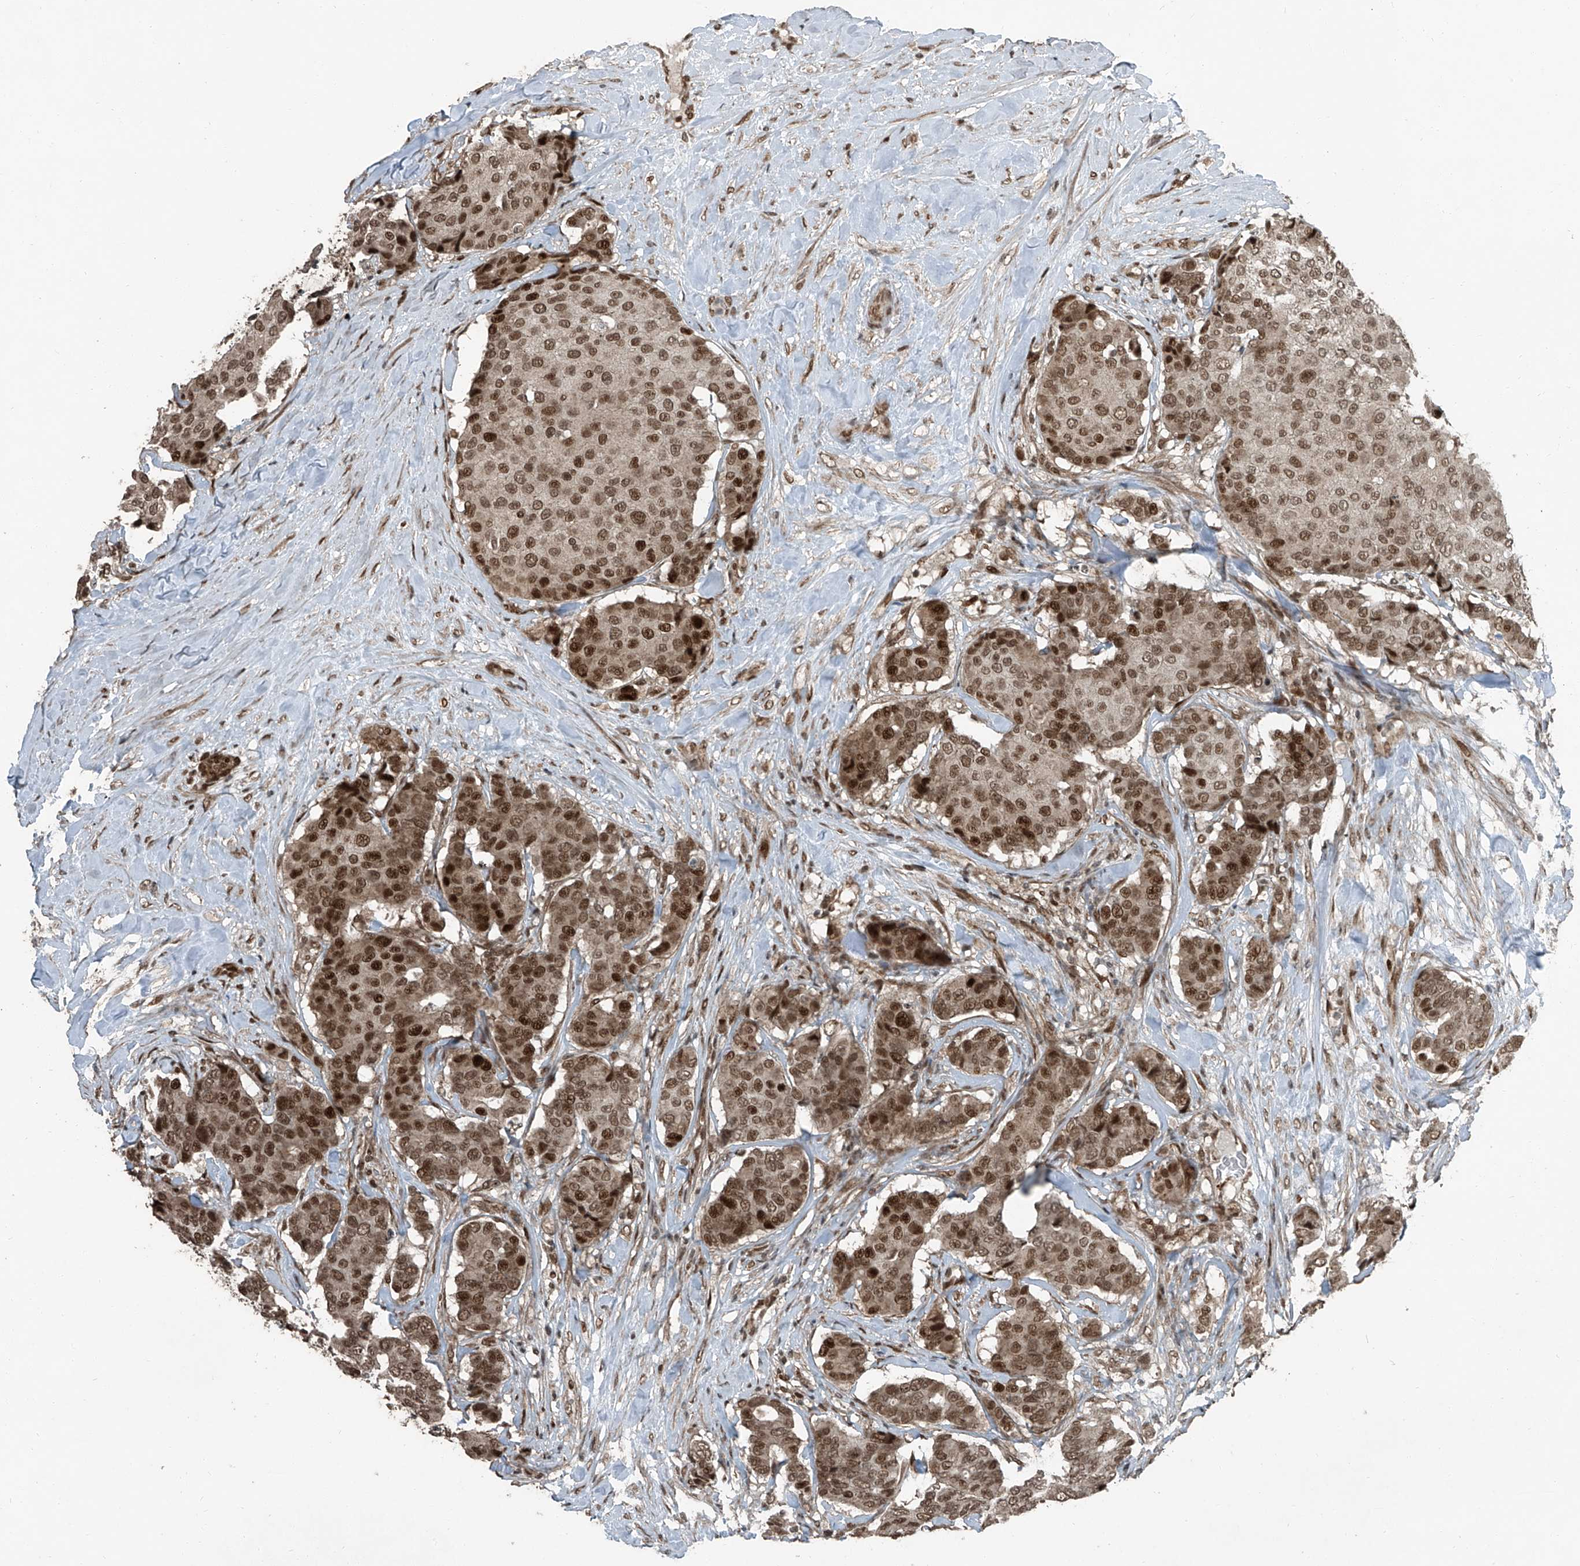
{"staining": {"intensity": "moderate", "quantity": ">75%", "location": "nuclear"}, "tissue": "breast cancer", "cell_type": "Tumor cells", "image_type": "cancer", "snomed": [{"axis": "morphology", "description": "Duct carcinoma"}, {"axis": "topography", "description": "Breast"}], "caption": "Human breast invasive ductal carcinoma stained with a brown dye shows moderate nuclear positive positivity in approximately >75% of tumor cells.", "gene": "ZNF570", "patient": {"sex": "female", "age": 75}}